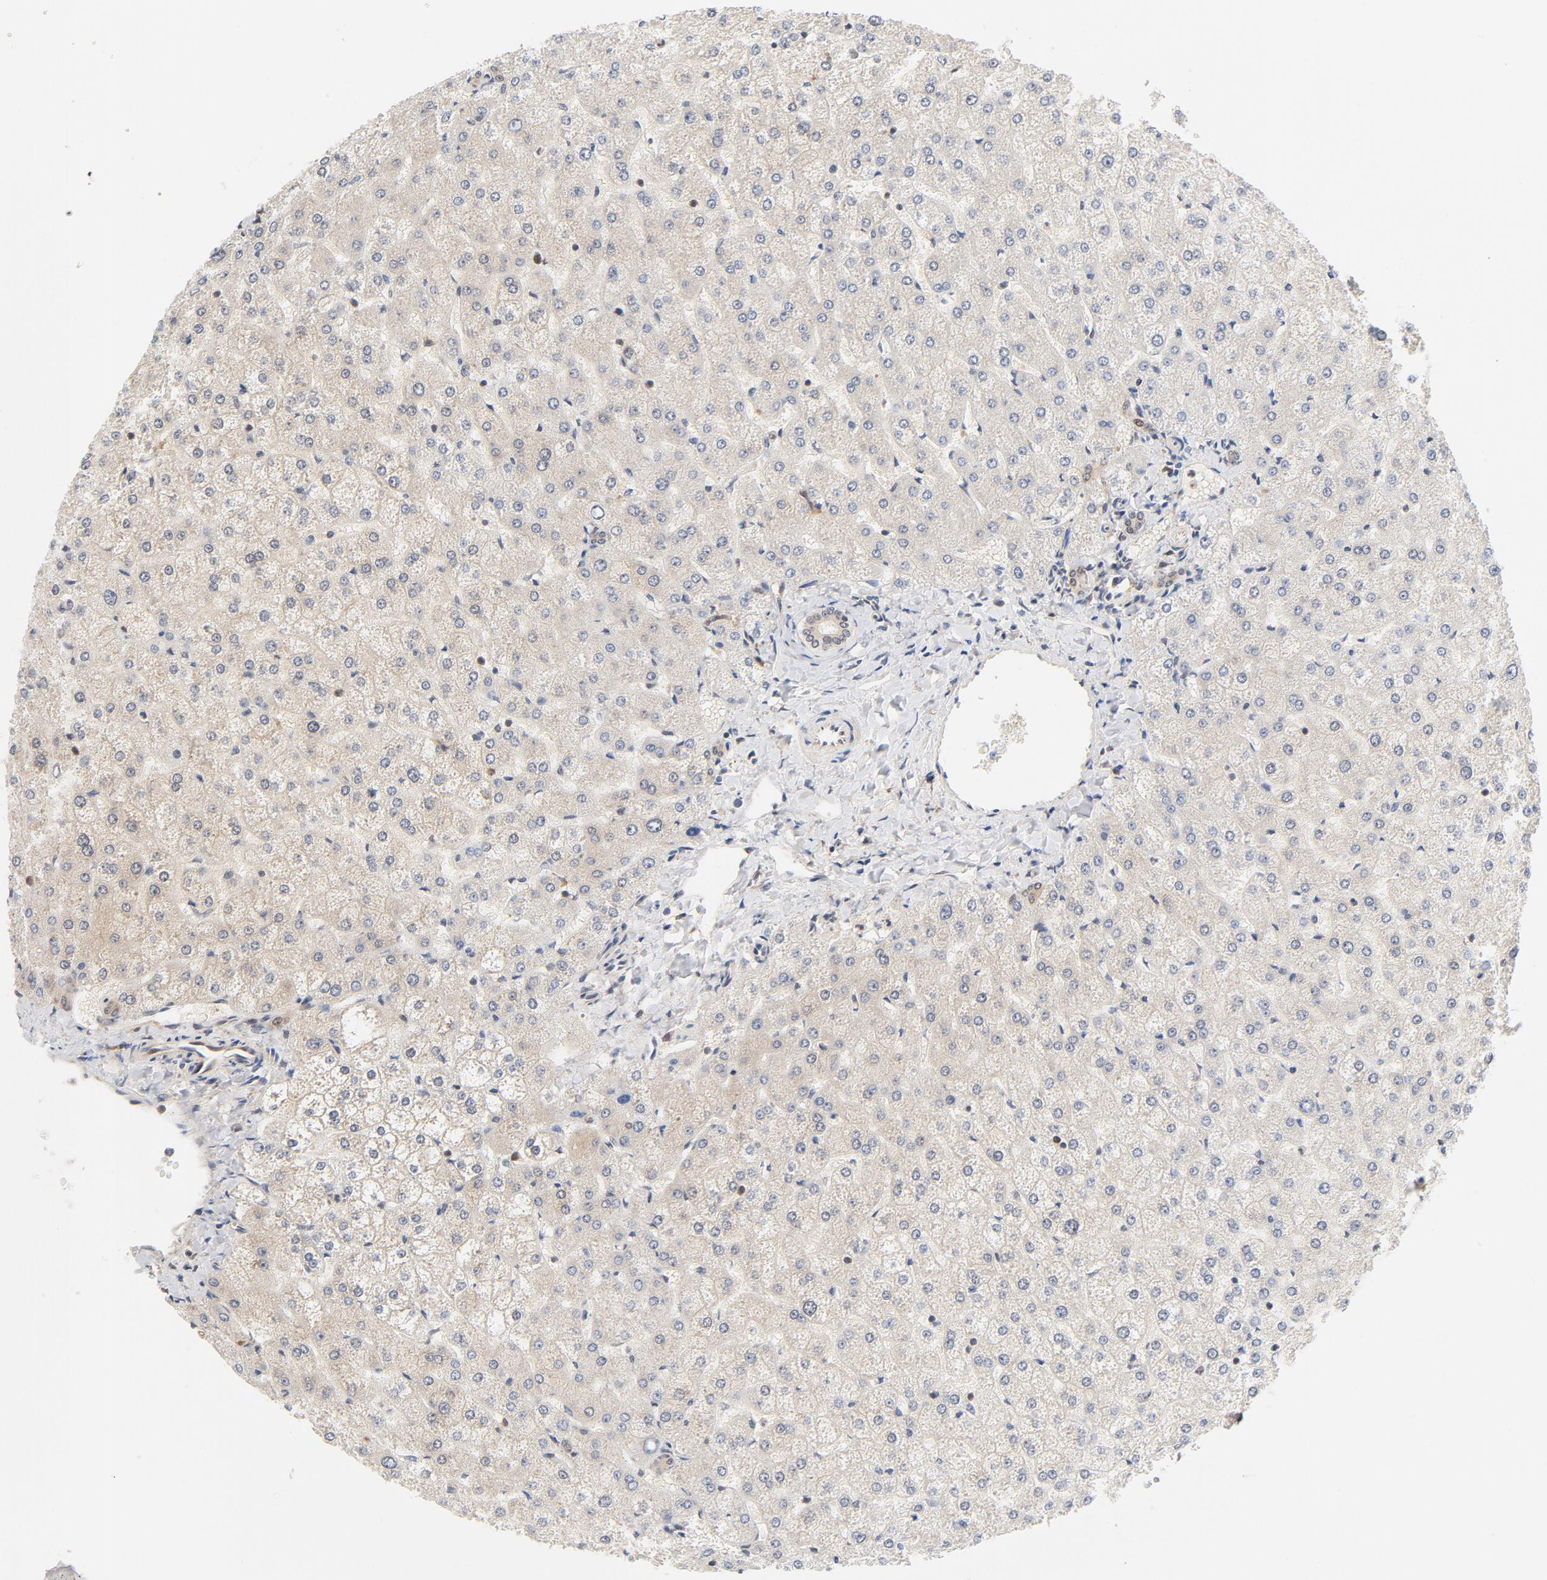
{"staining": {"intensity": "weak", "quantity": ">75%", "location": "cytoplasmic/membranous"}, "tissue": "liver", "cell_type": "Cholangiocytes", "image_type": "normal", "snomed": [{"axis": "morphology", "description": "Normal tissue, NOS"}, {"axis": "topography", "description": "Liver"}], "caption": "Protein positivity by immunohistochemistry exhibits weak cytoplasmic/membranous positivity in about >75% of cholangiocytes in normal liver.", "gene": "EIF4E", "patient": {"sex": "female", "age": 32}}